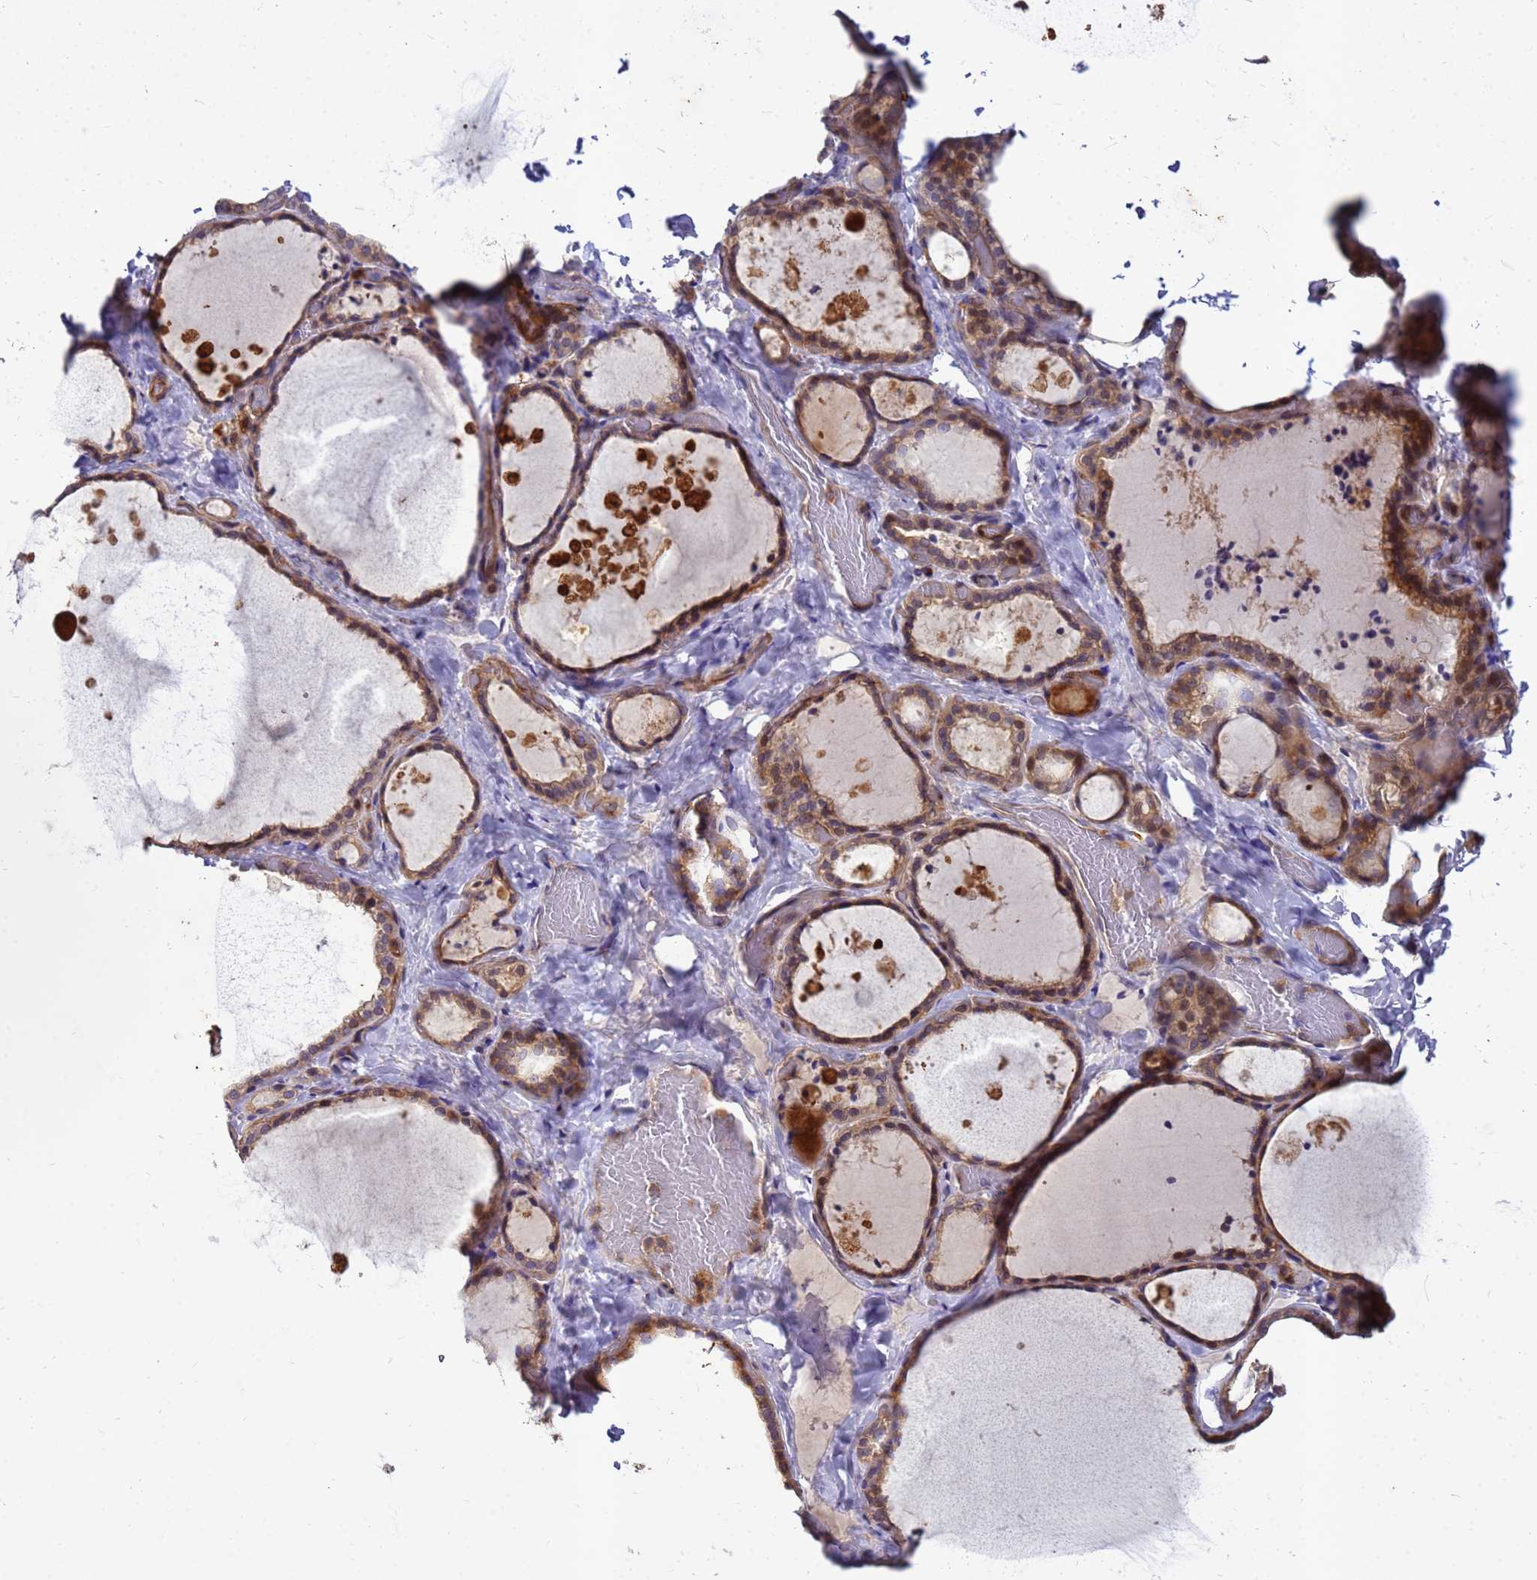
{"staining": {"intensity": "moderate", "quantity": ">75%", "location": "cytoplasmic/membranous"}, "tissue": "thyroid gland", "cell_type": "Glandular cells", "image_type": "normal", "snomed": [{"axis": "morphology", "description": "Normal tissue, NOS"}, {"axis": "topography", "description": "Thyroid gland"}], "caption": "Brown immunohistochemical staining in normal human thyroid gland displays moderate cytoplasmic/membranous expression in about >75% of glandular cells.", "gene": "RNF215", "patient": {"sex": "female", "age": 44}}